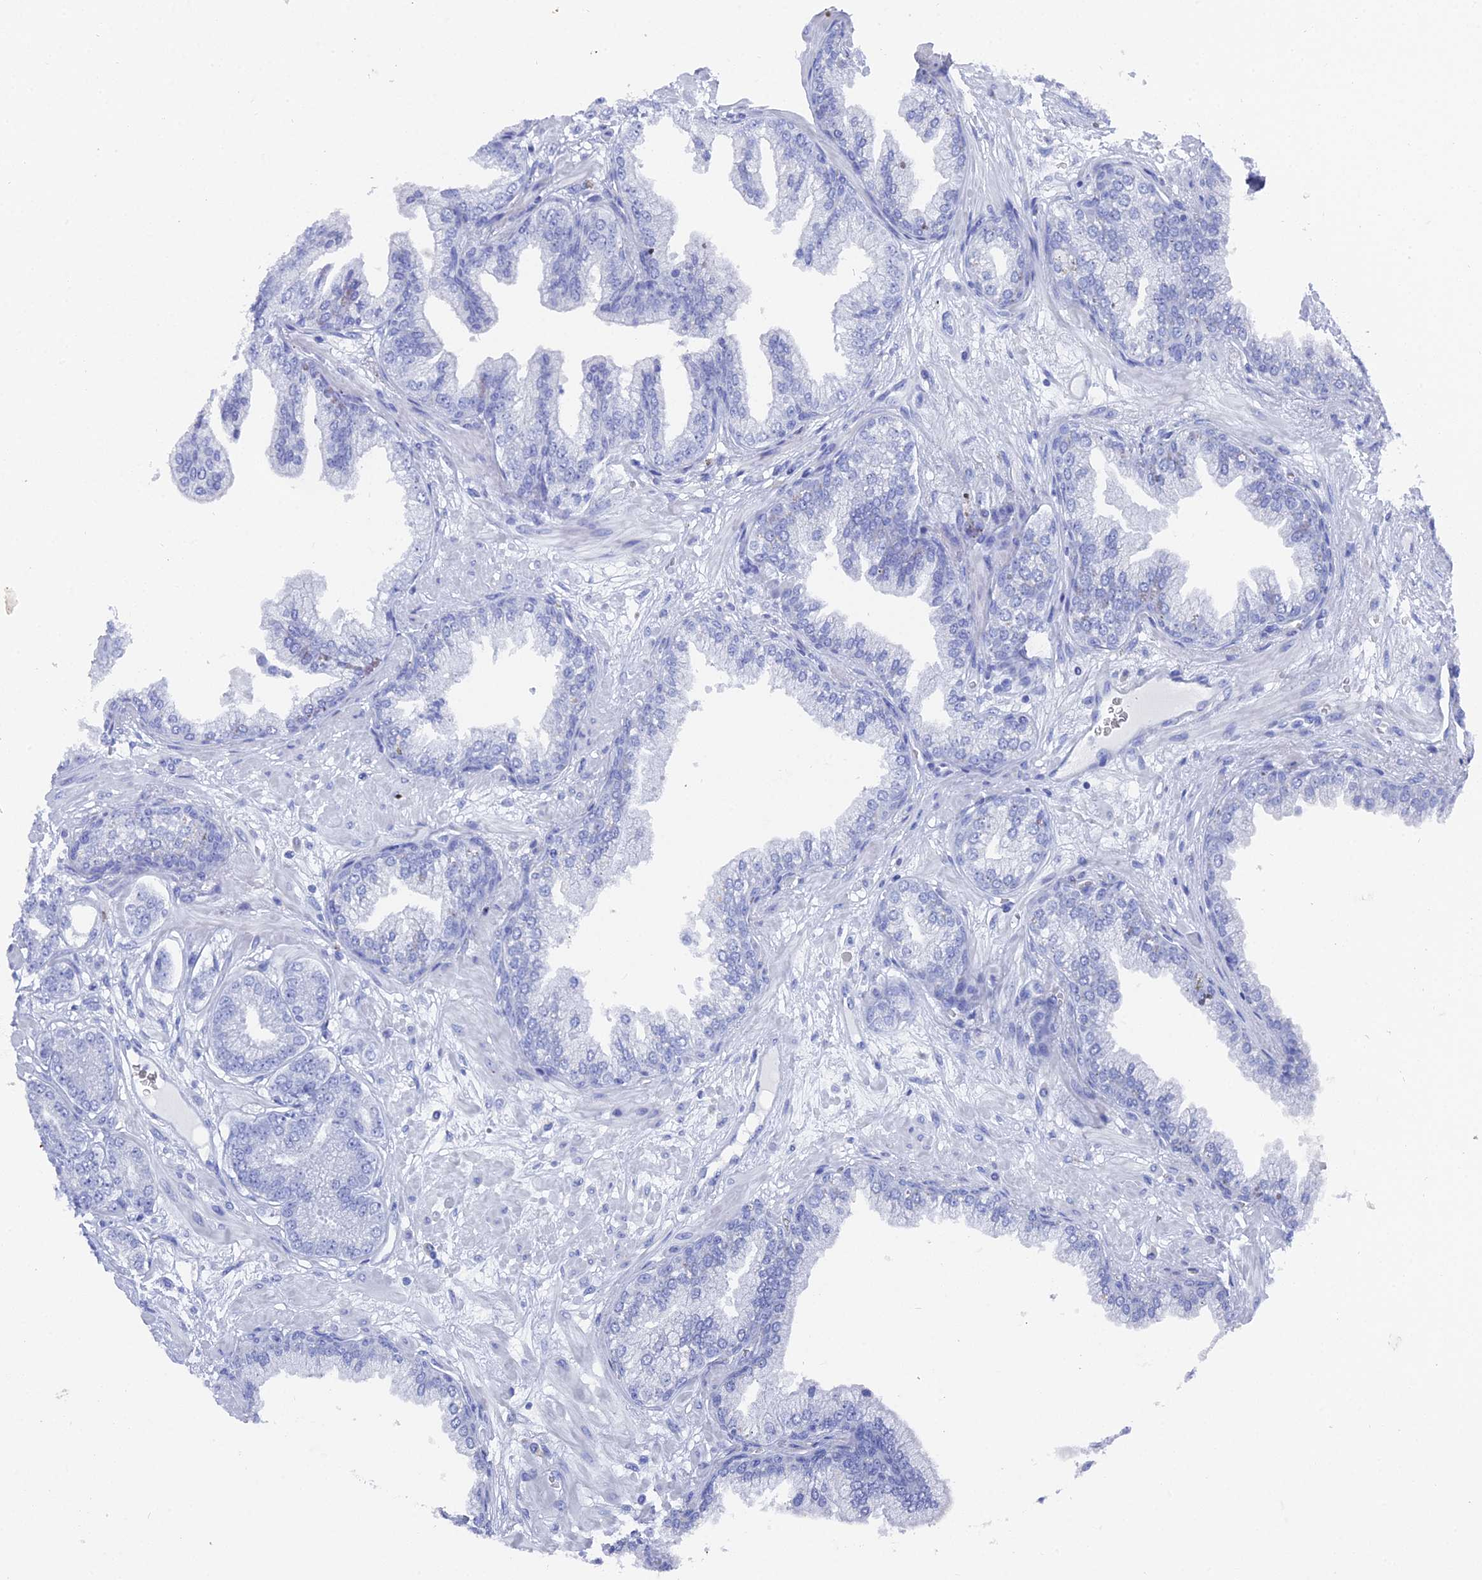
{"staining": {"intensity": "negative", "quantity": "none", "location": "none"}, "tissue": "prostate cancer", "cell_type": "Tumor cells", "image_type": "cancer", "snomed": [{"axis": "morphology", "description": "Adenocarcinoma, Low grade"}, {"axis": "topography", "description": "Prostate"}], "caption": "Tumor cells are negative for protein expression in human prostate adenocarcinoma (low-grade).", "gene": "ENPP3", "patient": {"sex": "male", "age": 64}}